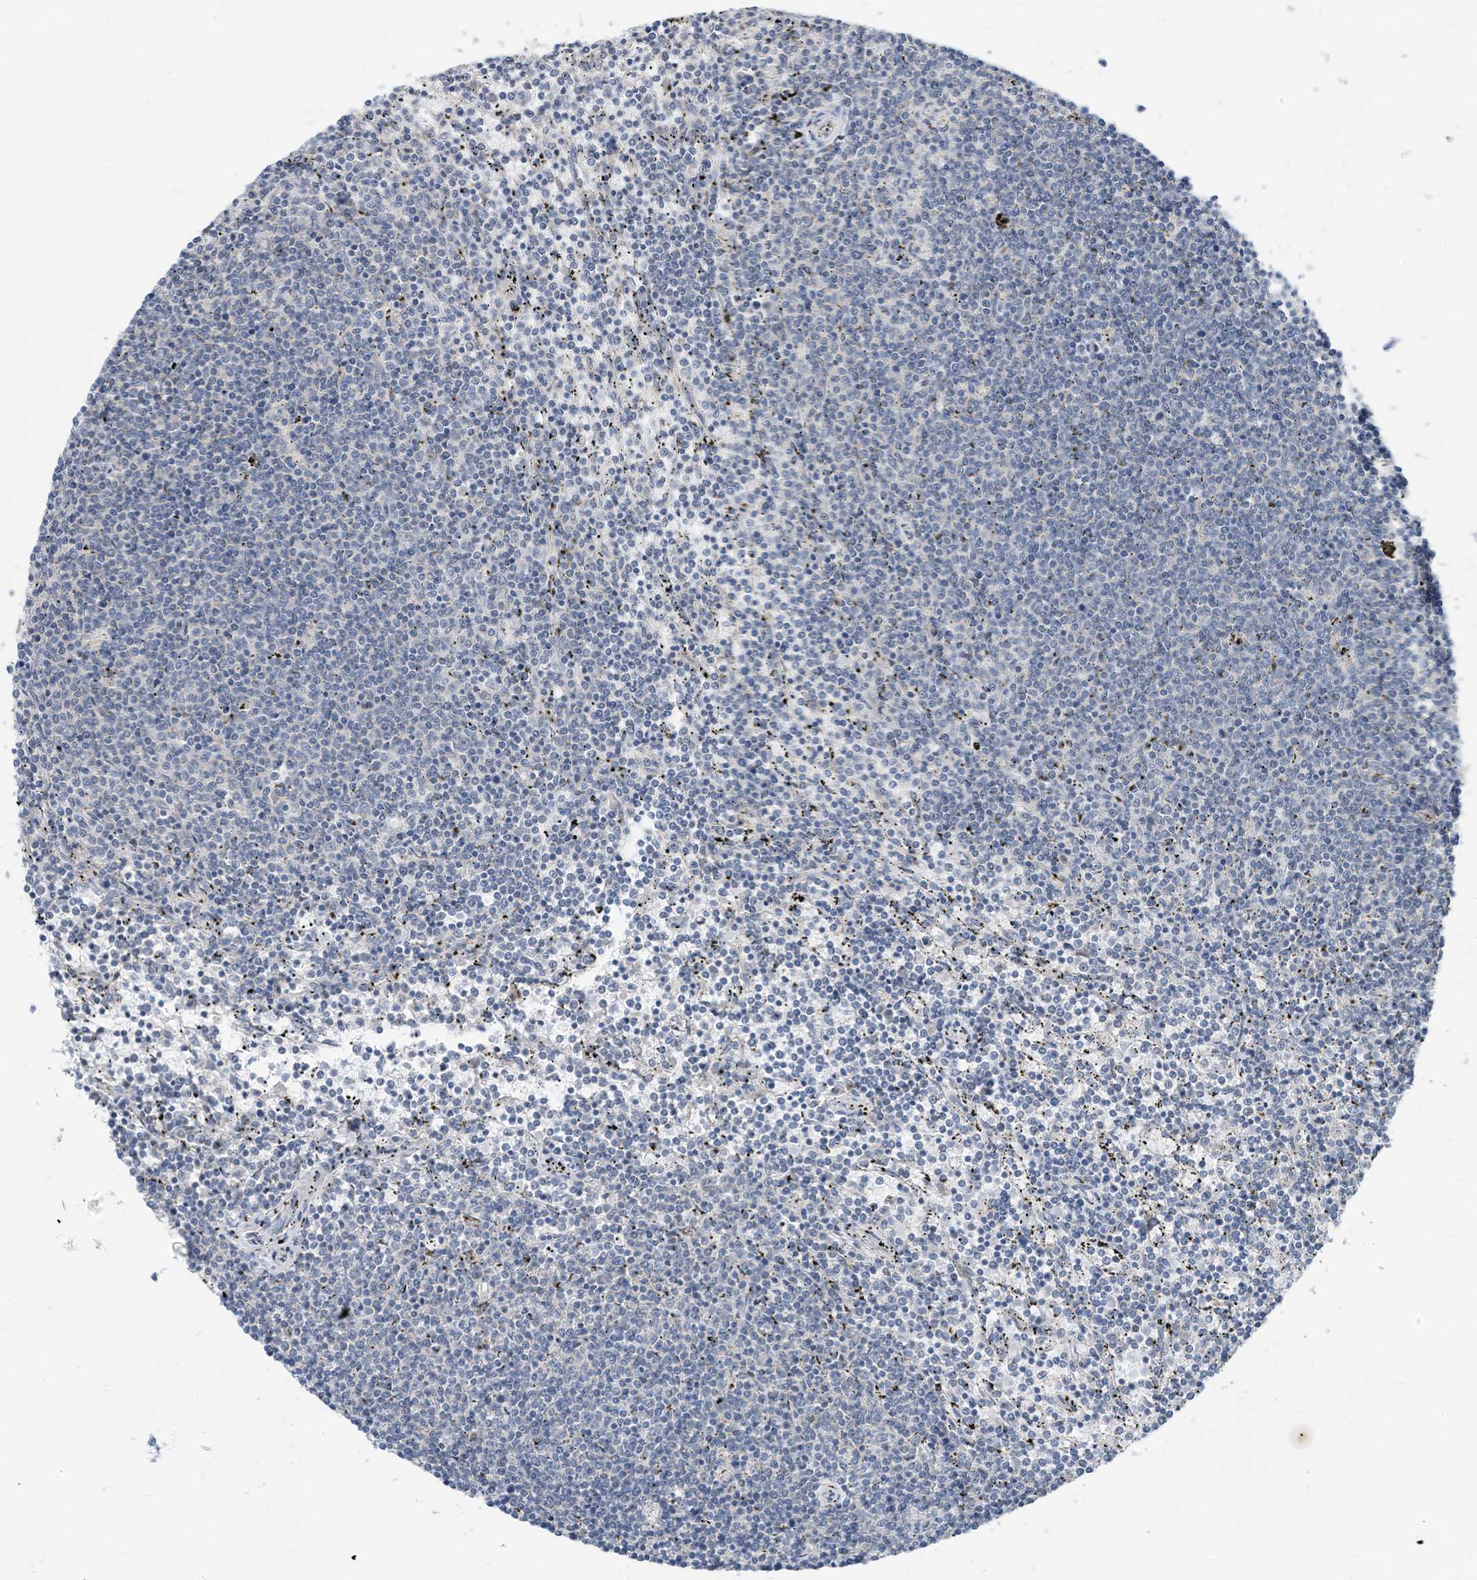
{"staining": {"intensity": "negative", "quantity": "none", "location": "none"}, "tissue": "lymphoma", "cell_type": "Tumor cells", "image_type": "cancer", "snomed": [{"axis": "morphology", "description": "Malignant lymphoma, non-Hodgkin's type, Low grade"}, {"axis": "topography", "description": "Spleen"}], "caption": "This is an immunohistochemistry (IHC) image of lymphoma. There is no expression in tumor cells.", "gene": "LDAH", "patient": {"sex": "female", "age": 50}}